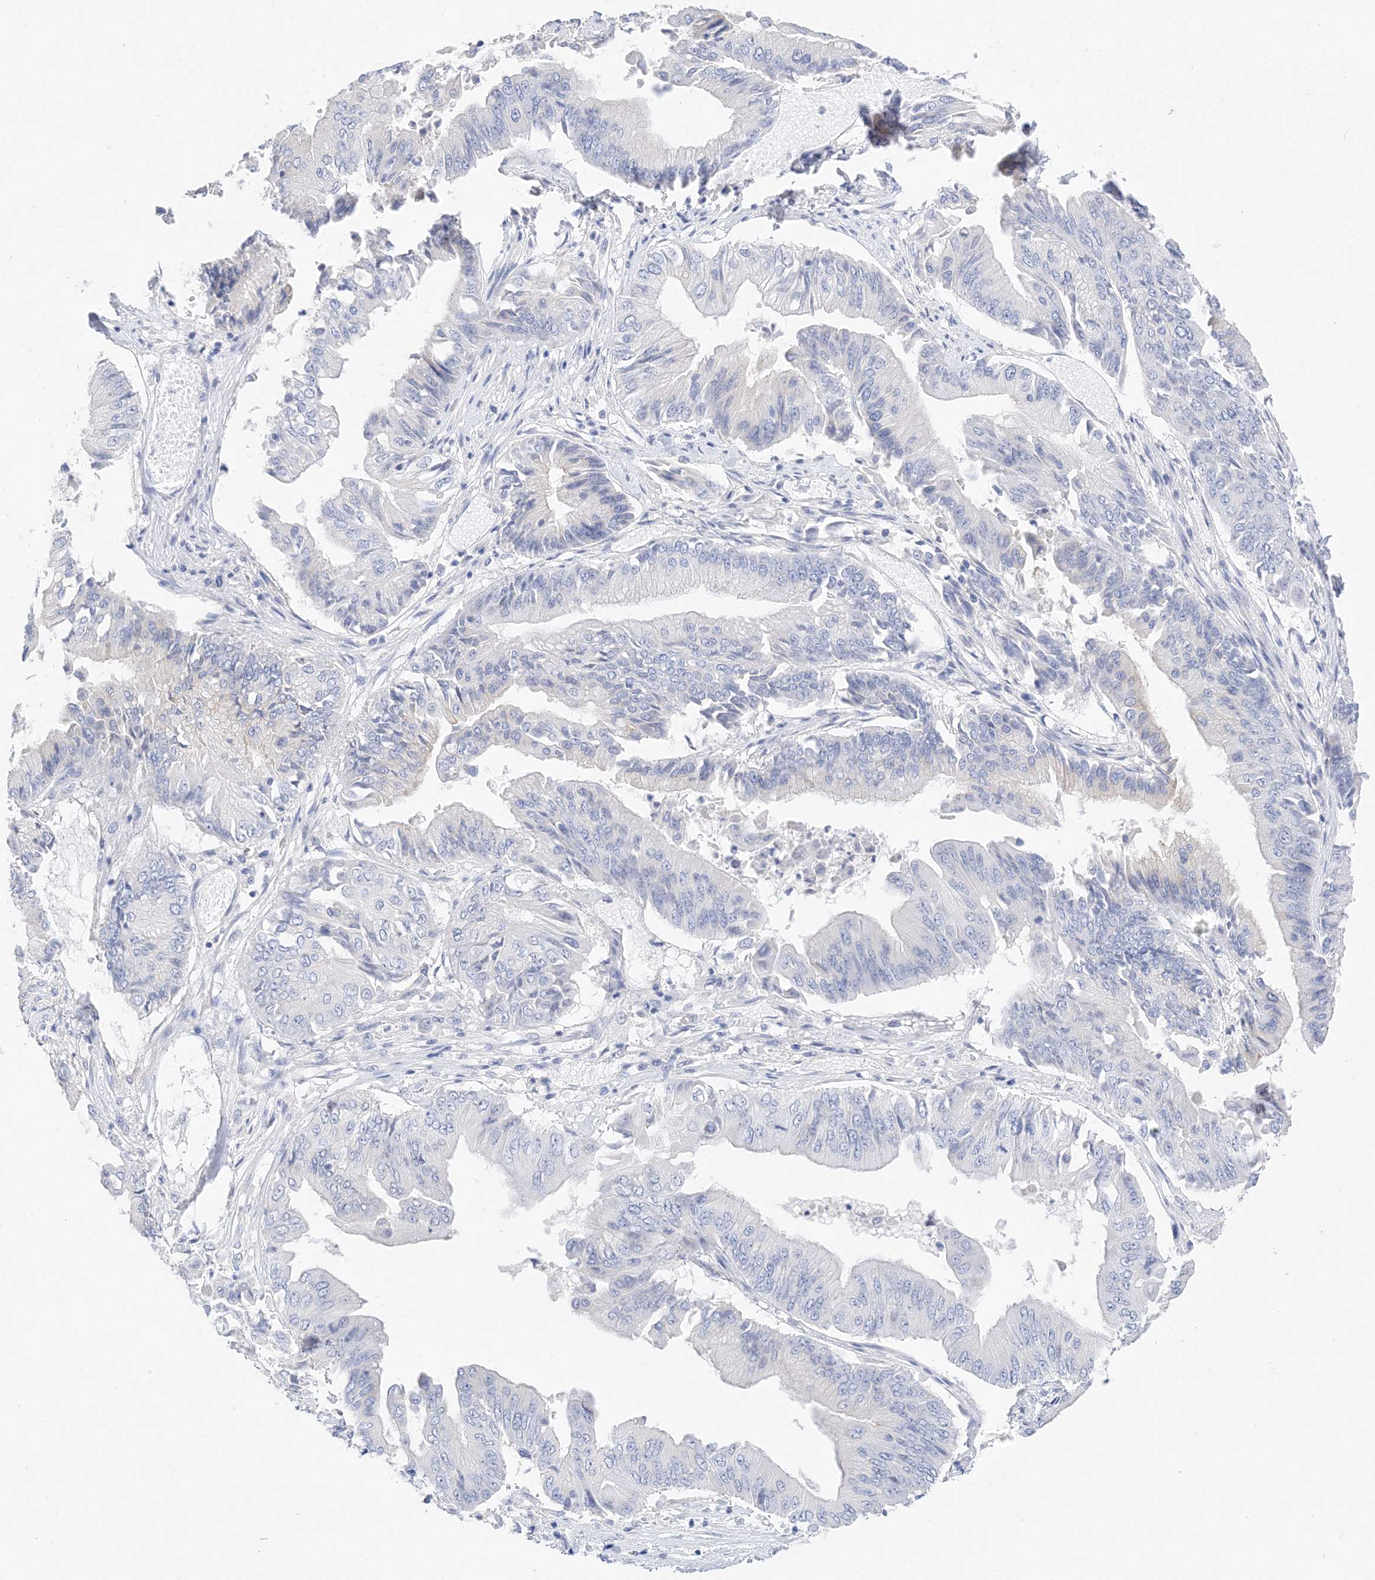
{"staining": {"intensity": "negative", "quantity": "none", "location": "none"}, "tissue": "pancreatic cancer", "cell_type": "Tumor cells", "image_type": "cancer", "snomed": [{"axis": "morphology", "description": "Adenocarcinoma, NOS"}, {"axis": "topography", "description": "Pancreas"}], "caption": "DAB (3,3'-diaminobenzidine) immunohistochemical staining of human pancreatic cancer (adenocarcinoma) exhibits no significant expression in tumor cells.", "gene": "MUC17", "patient": {"sex": "female", "age": 77}}